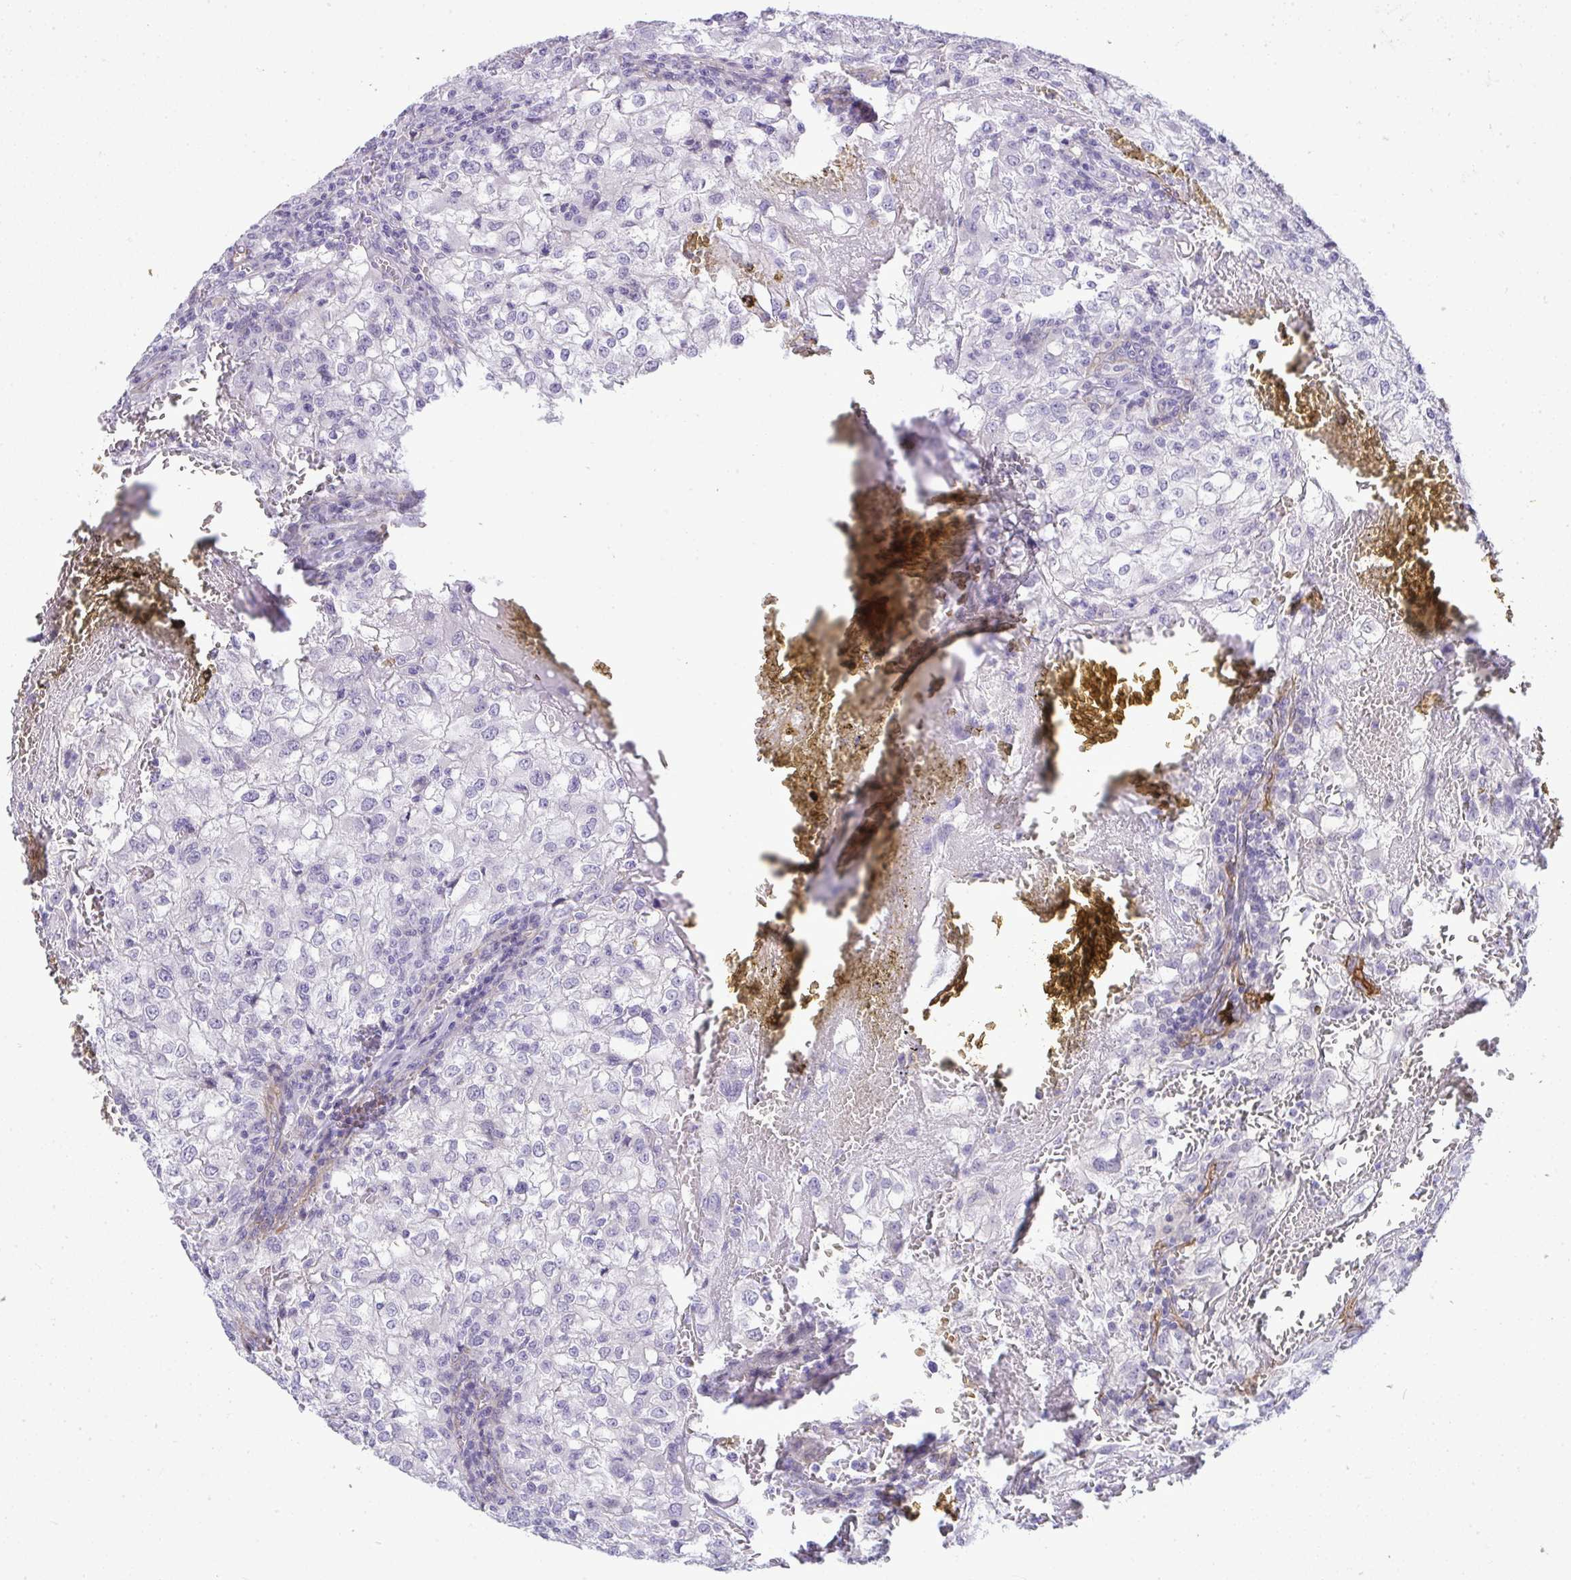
{"staining": {"intensity": "negative", "quantity": "none", "location": "none"}, "tissue": "renal cancer", "cell_type": "Tumor cells", "image_type": "cancer", "snomed": [{"axis": "morphology", "description": "Adenocarcinoma, NOS"}, {"axis": "topography", "description": "Kidney"}], "caption": "The IHC micrograph has no significant staining in tumor cells of adenocarcinoma (renal) tissue. The staining was performed using DAB to visualize the protein expression in brown, while the nuclei were stained in blue with hematoxylin (Magnification: 20x).", "gene": "UBE2S", "patient": {"sex": "female", "age": 74}}